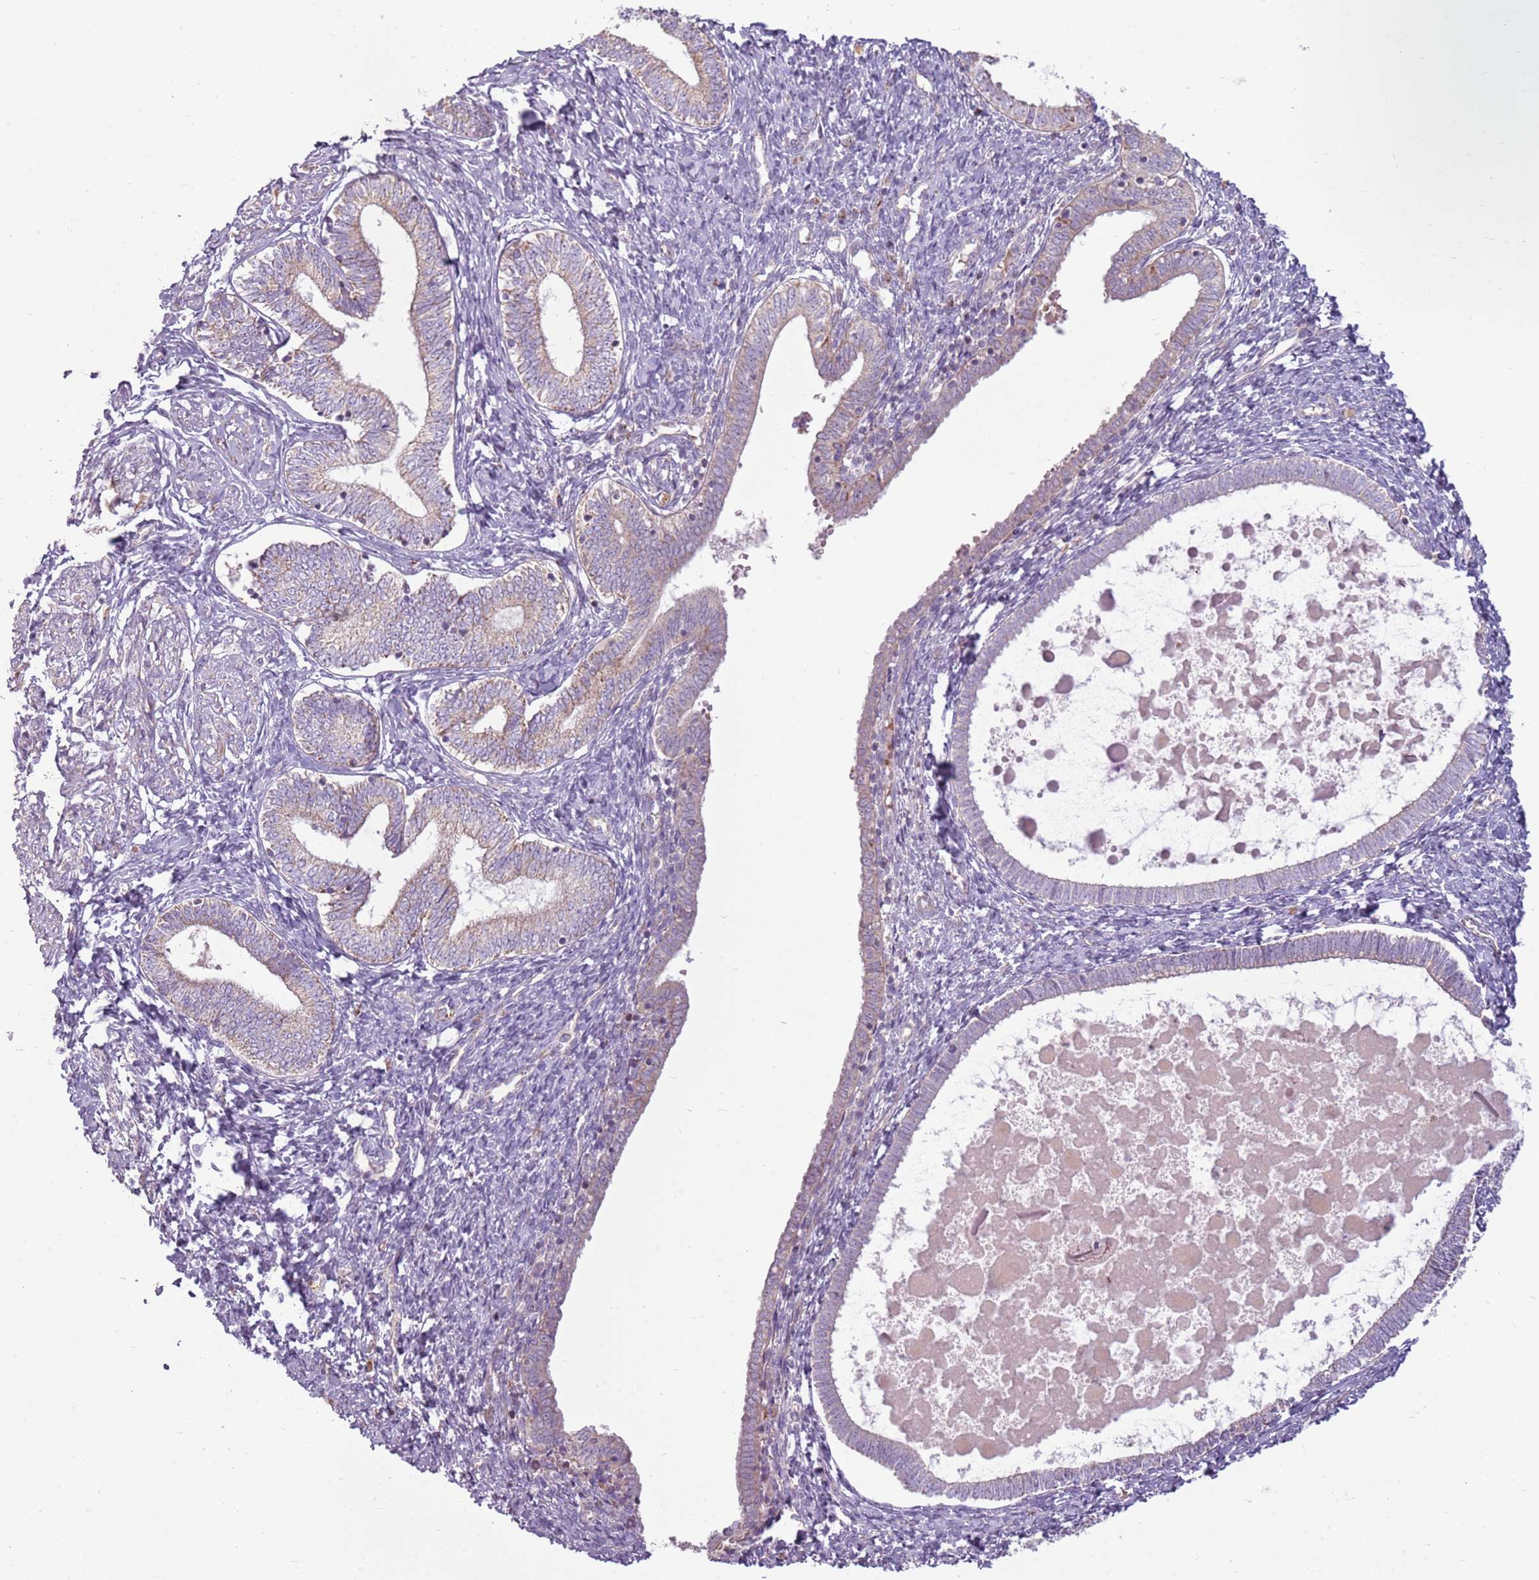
{"staining": {"intensity": "negative", "quantity": "none", "location": "none"}, "tissue": "endometrium", "cell_type": "Cells in endometrial stroma", "image_type": "normal", "snomed": [{"axis": "morphology", "description": "Normal tissue, NOS"}, {"axis": "topography", "description": "Endometrium"}], "caption": "The histopathology image reveals no significant positivity in cells in endometrial stroma of endometrium.", "gene": "ZNF530", "patient": {"sex": "female", "age": 72}}